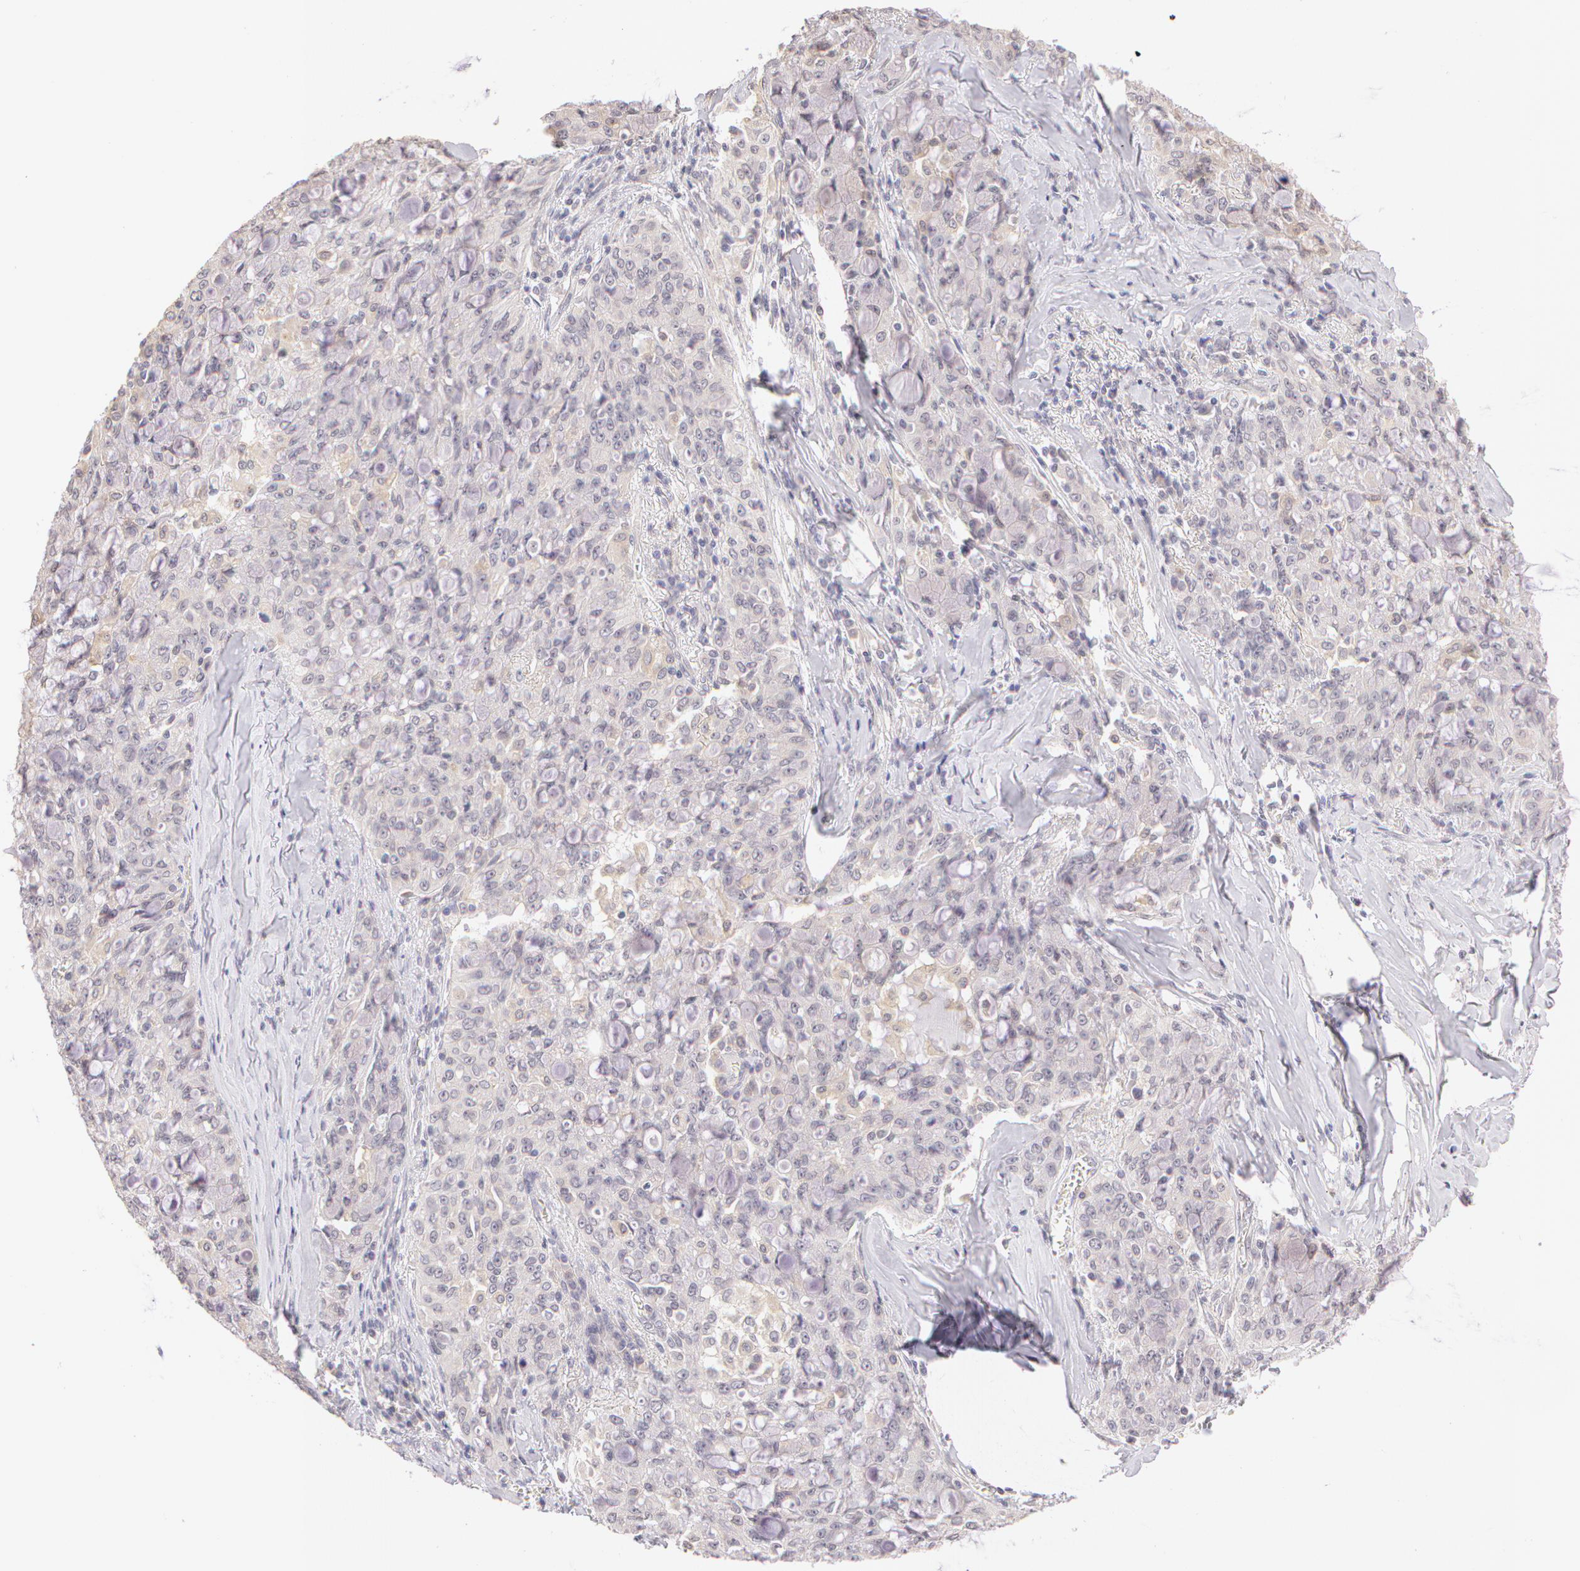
{"staining": {"intensity": "negative", "quantity": "none", "location": "none"}, "tissue": "lung cancer", "cell_type": "Tumor cells", "image_type": "cancer", "snomed": [{"axis": "morphology", "description": "Adenocarcinoma, NOS"}, {"axis": "topography", "description": "Lung"}], "caption": "Immunohistochemical staining of lung cancer (adenocarcinoma) exhibits no significant staining in tumor cells.", "gene": "ZNF597", "patient": {"sex": "female", "age": 44}}